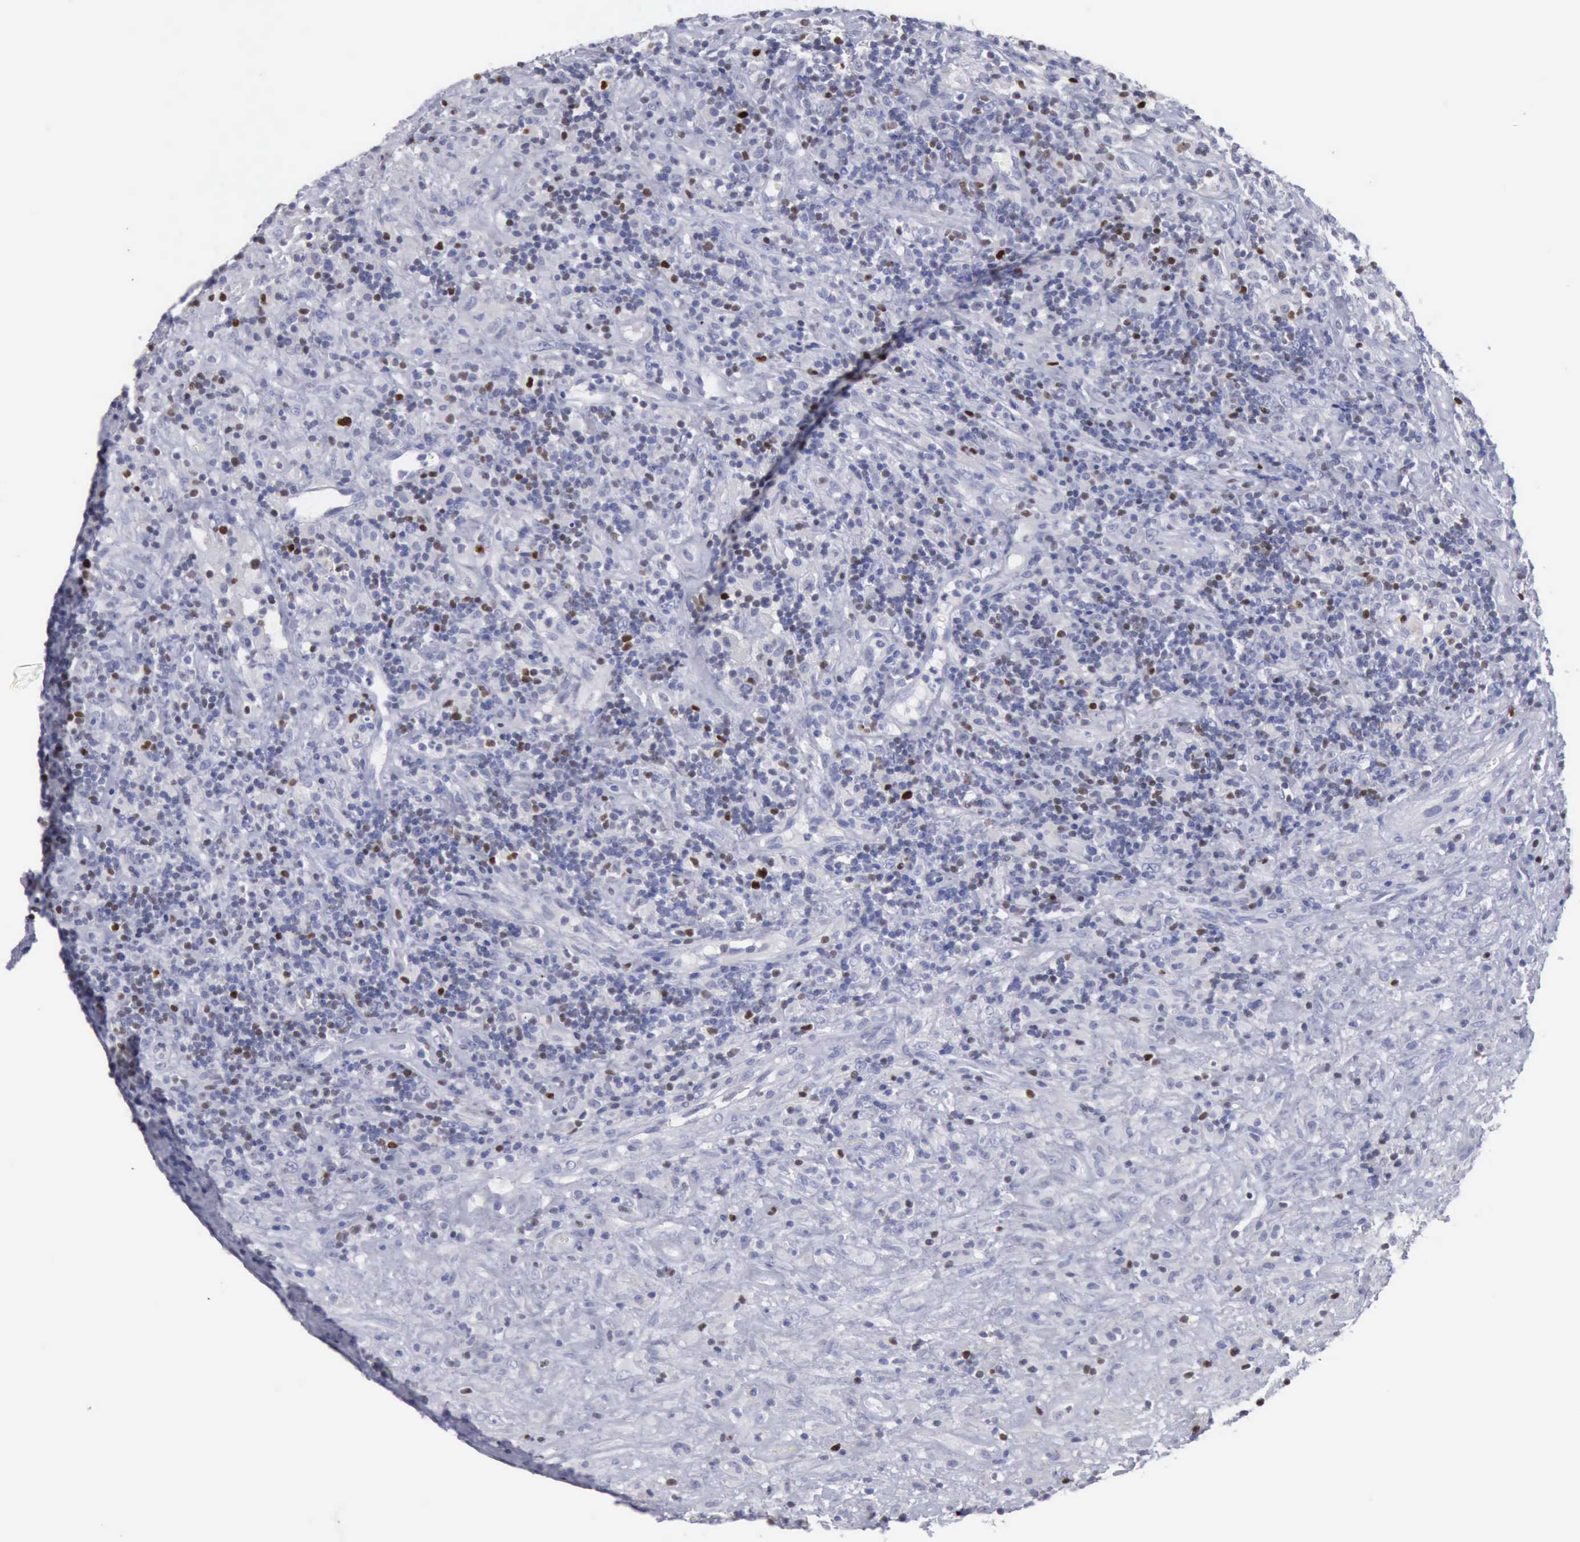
{"staining": {"intensity": "negative", "quantity": "none", "location": "none"}, "tissue": "lymphoma", "cell_type": "Tumor cells", "image_type": "cancer", "snomed": [{"axis": "morphology", "description": "Hodgkin's disease, NOS"}, {"axis": "topography", "description": "Lymph node"}], "caption": "Immunohistochemistry (IHC) histopathology image of human lymphoma stained for a protein (brown), which reveals no staining in tumor cells. The staining is performed using DAB (3,3'-diaminobenzidine) brown chromogen with nuclei counter-stained in using hematoxylin.", "gene": "SATB2", "patient": {"sex": "male", "age": 46}}